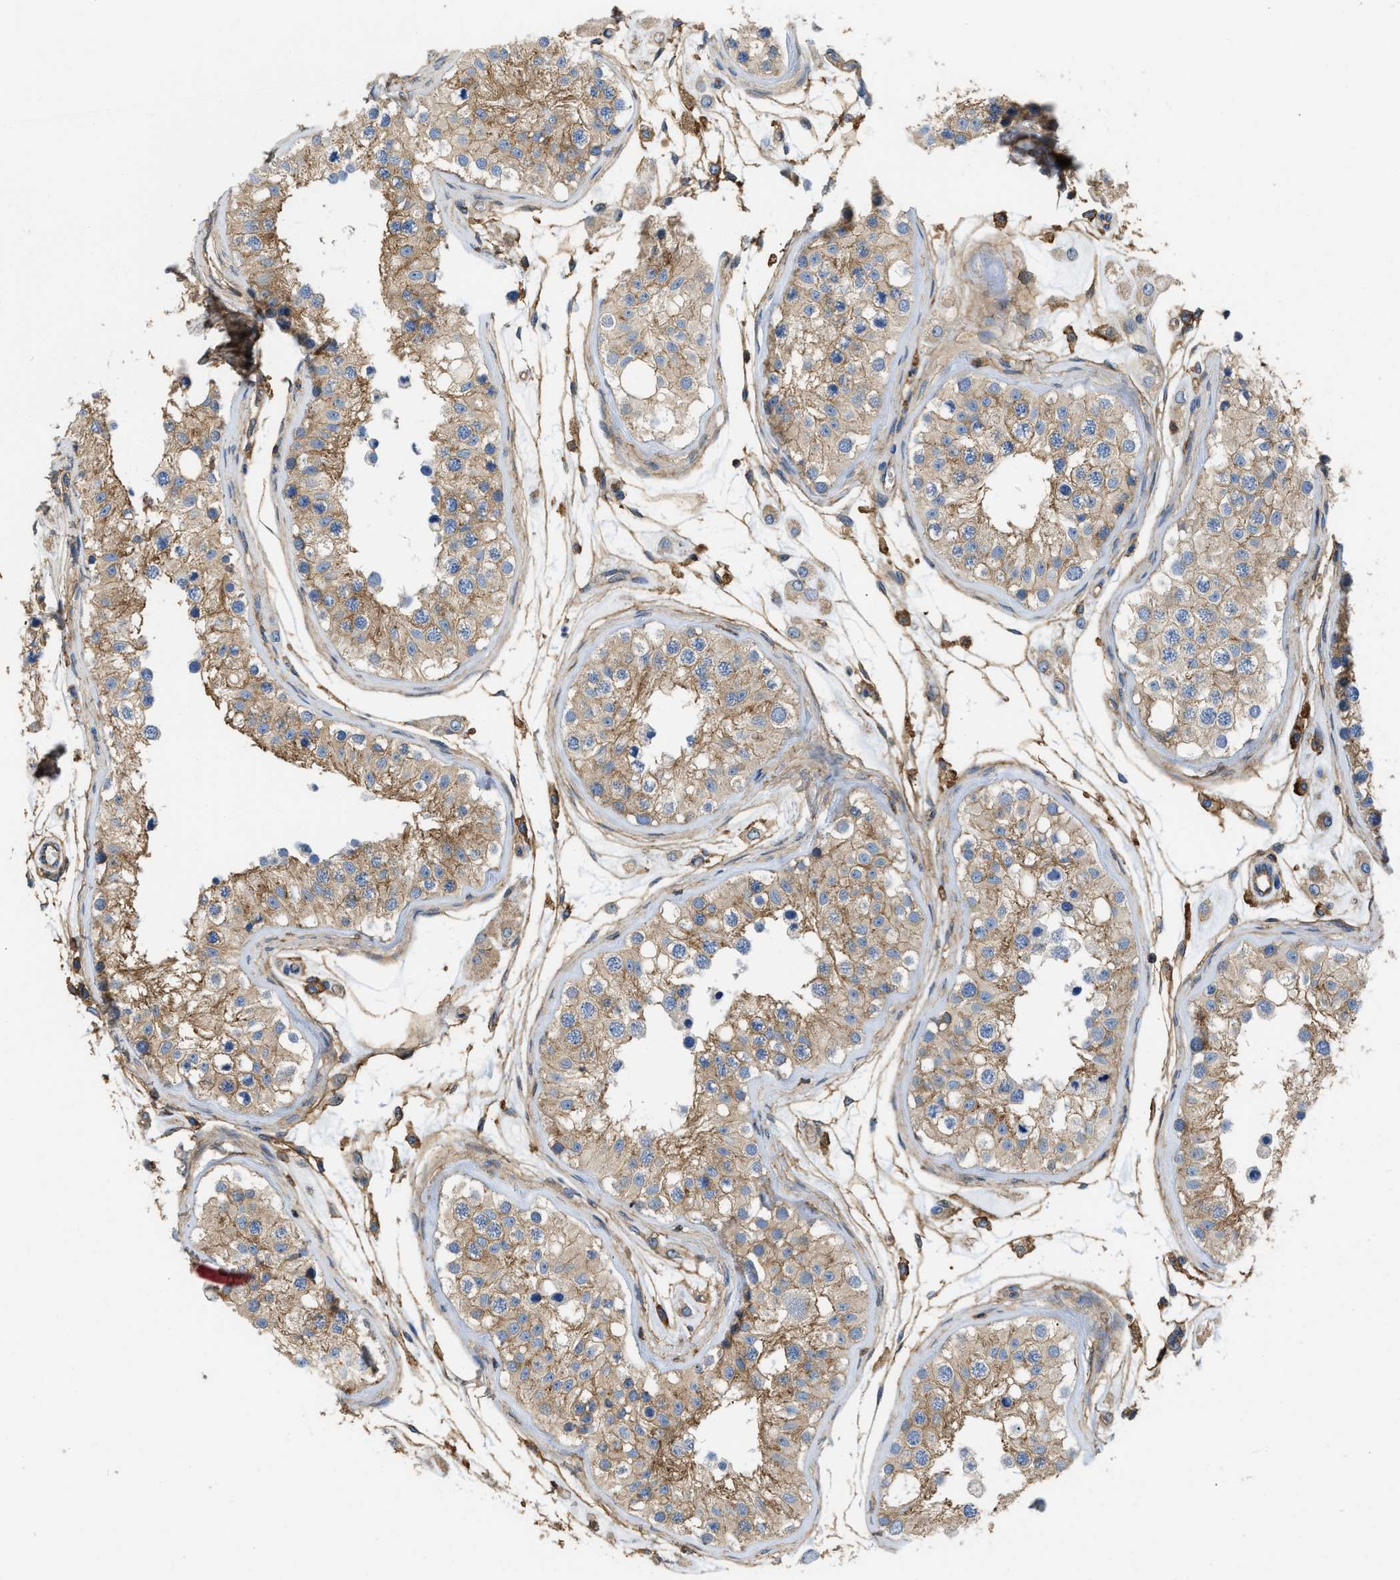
{"staining": {"intensity": "moderate", "quantity": ">75%", "location": "cytoplasmic/membranous"}, "tissue": "testis", "cell_type": "Cells in seminiferous ducts", "image_type": "normal", "snomed": [{"axis": "morphology", "description": "Normal tissue, NOS"}, {"axis": "morphology", "description": "Adenocarcinoma, metastatic, NOS"}, {"axis": "topography", "description": "Testis"}], "caption": "Testis stained with immunohistochemistry (IHC) displays moderate cytoplasmic/membranous staining in about >75% of cells in seminiferous ducts.", "gene": "GNB4", "patient": {"sex": "male", "age": 26}}